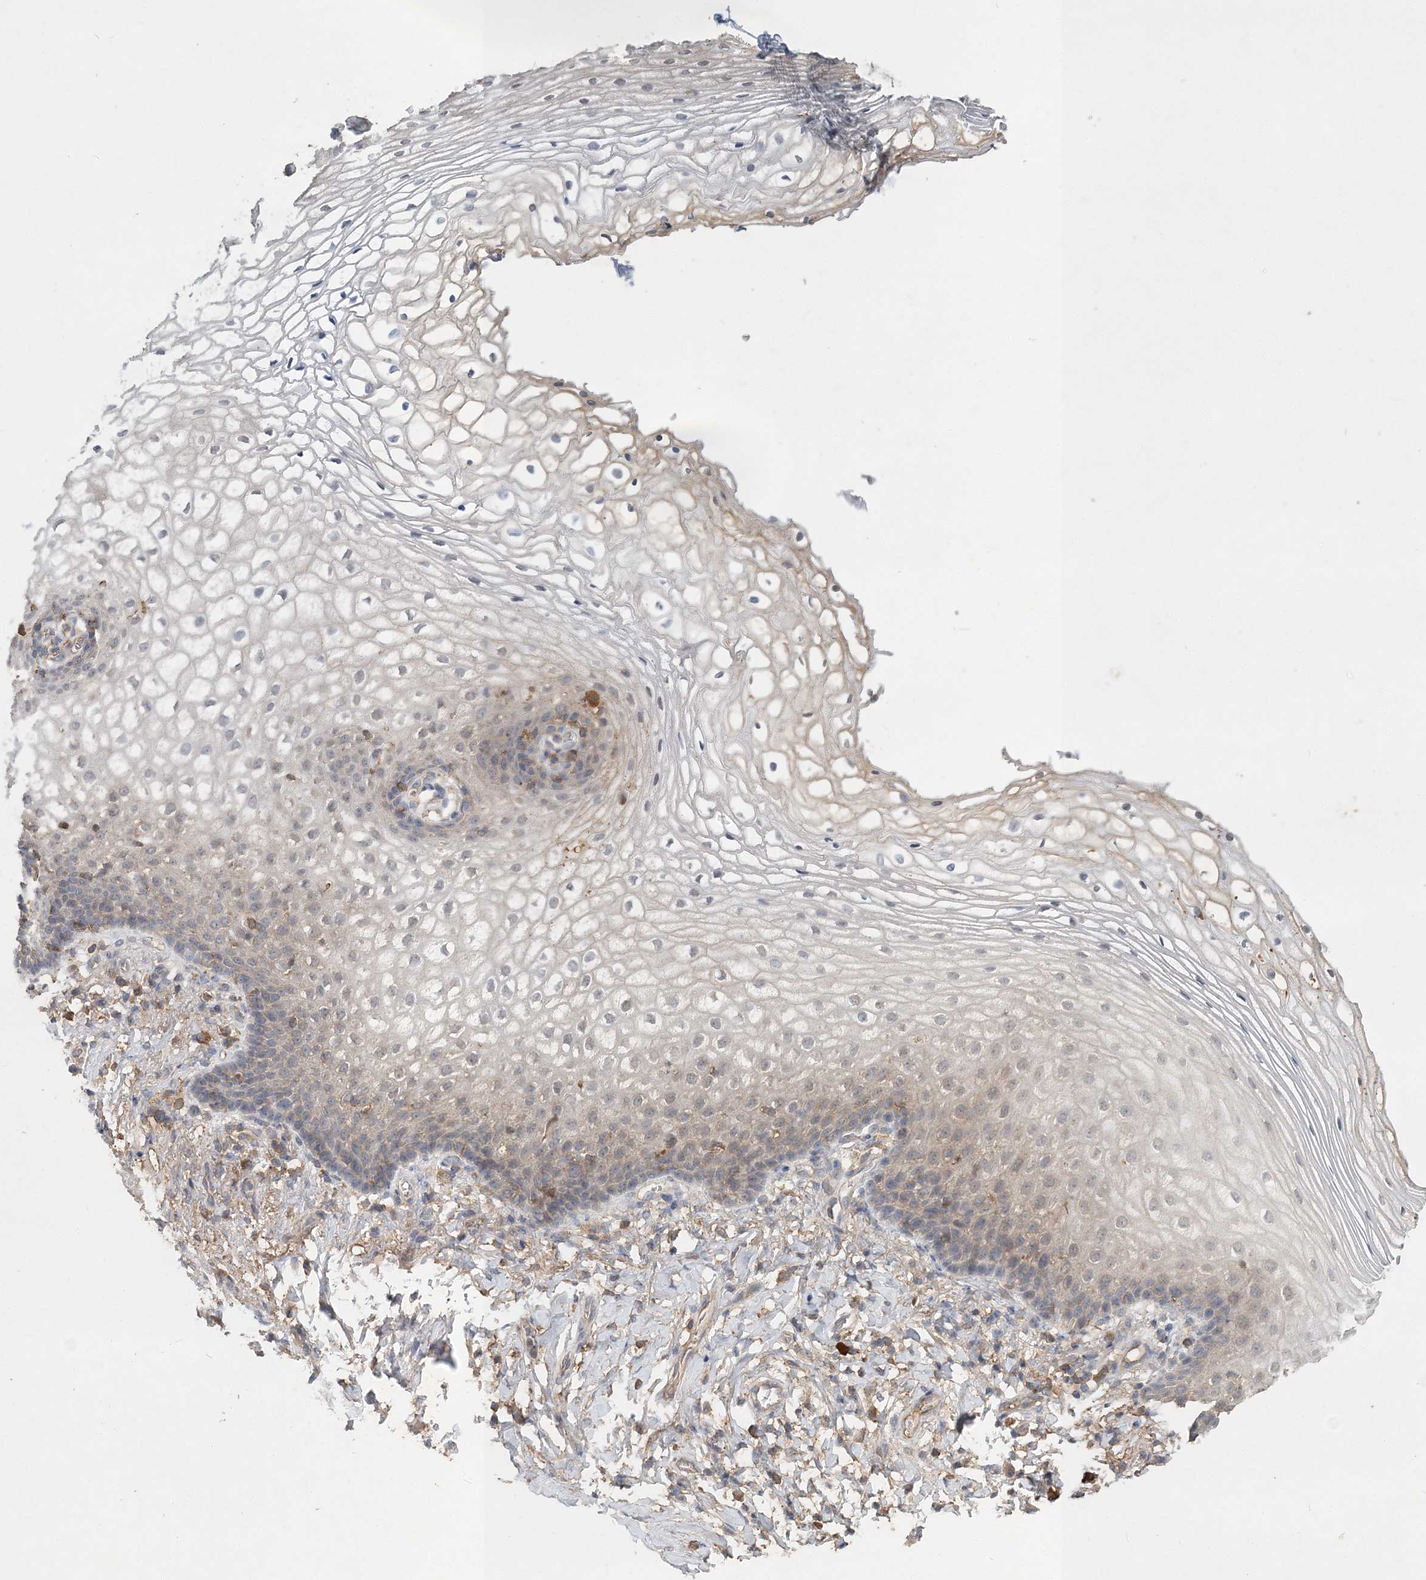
{"staining": {"intensity": "weak", "quantity": "<25%", "location": "cytoplasmic/membranous"}, "tissue": "vagina", "cell_type": "Squamous epithelial cells", "image_type": "normal", "snomed": [{"axis": "morphology", "description": "Normal tissue, NOS"}, {"axis": "topography", "description": "Vagina"}], "caption": "A high-resolution histopathology image shows immunohistochemistry staining of normal vagina, which shows no significant positivity in squamous epithelial cells.", "gene": "RNF25", "patient": {"sex": "female", "age": 60}}